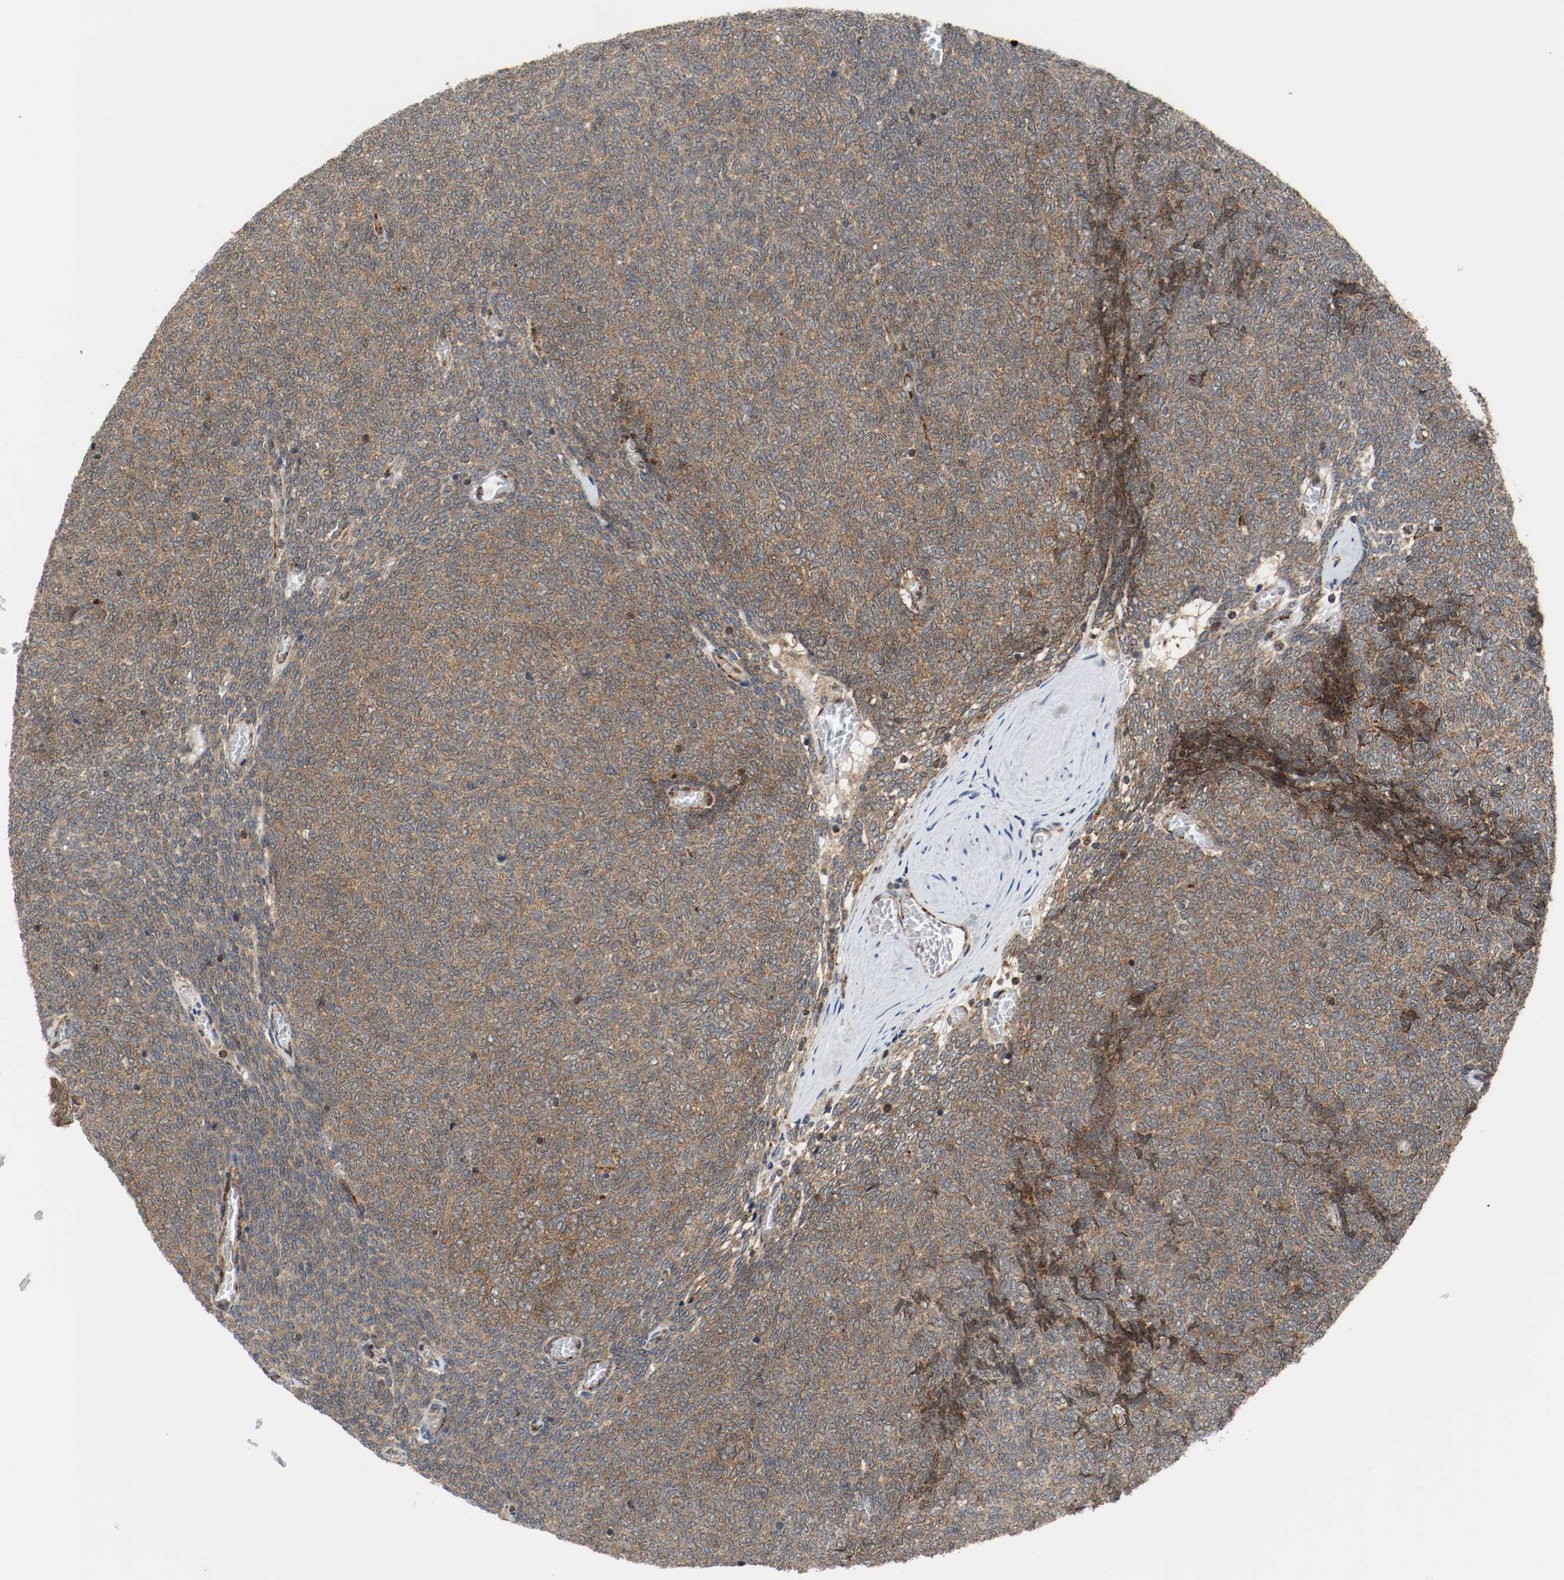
{"staining": {"intensity": "moderate", "quantity": ">75%", "location": "cytoplasmic/membranous"}, "tissue": "renal cancer", "cell_type": "Tumor cells", "image_type": "cancer", "snomed": [{"axis": "morphology", "description": "Neoplasm, malignant, NOS"}, {"axis": "topography", "description": "Kidney"}], "caption": "Renal malignant neoplasm stained with a protein marker exhibits moderate staining in tumor cells.", "gene": "TXNRD1", "patient": {"sex": "male", "age": 28}}